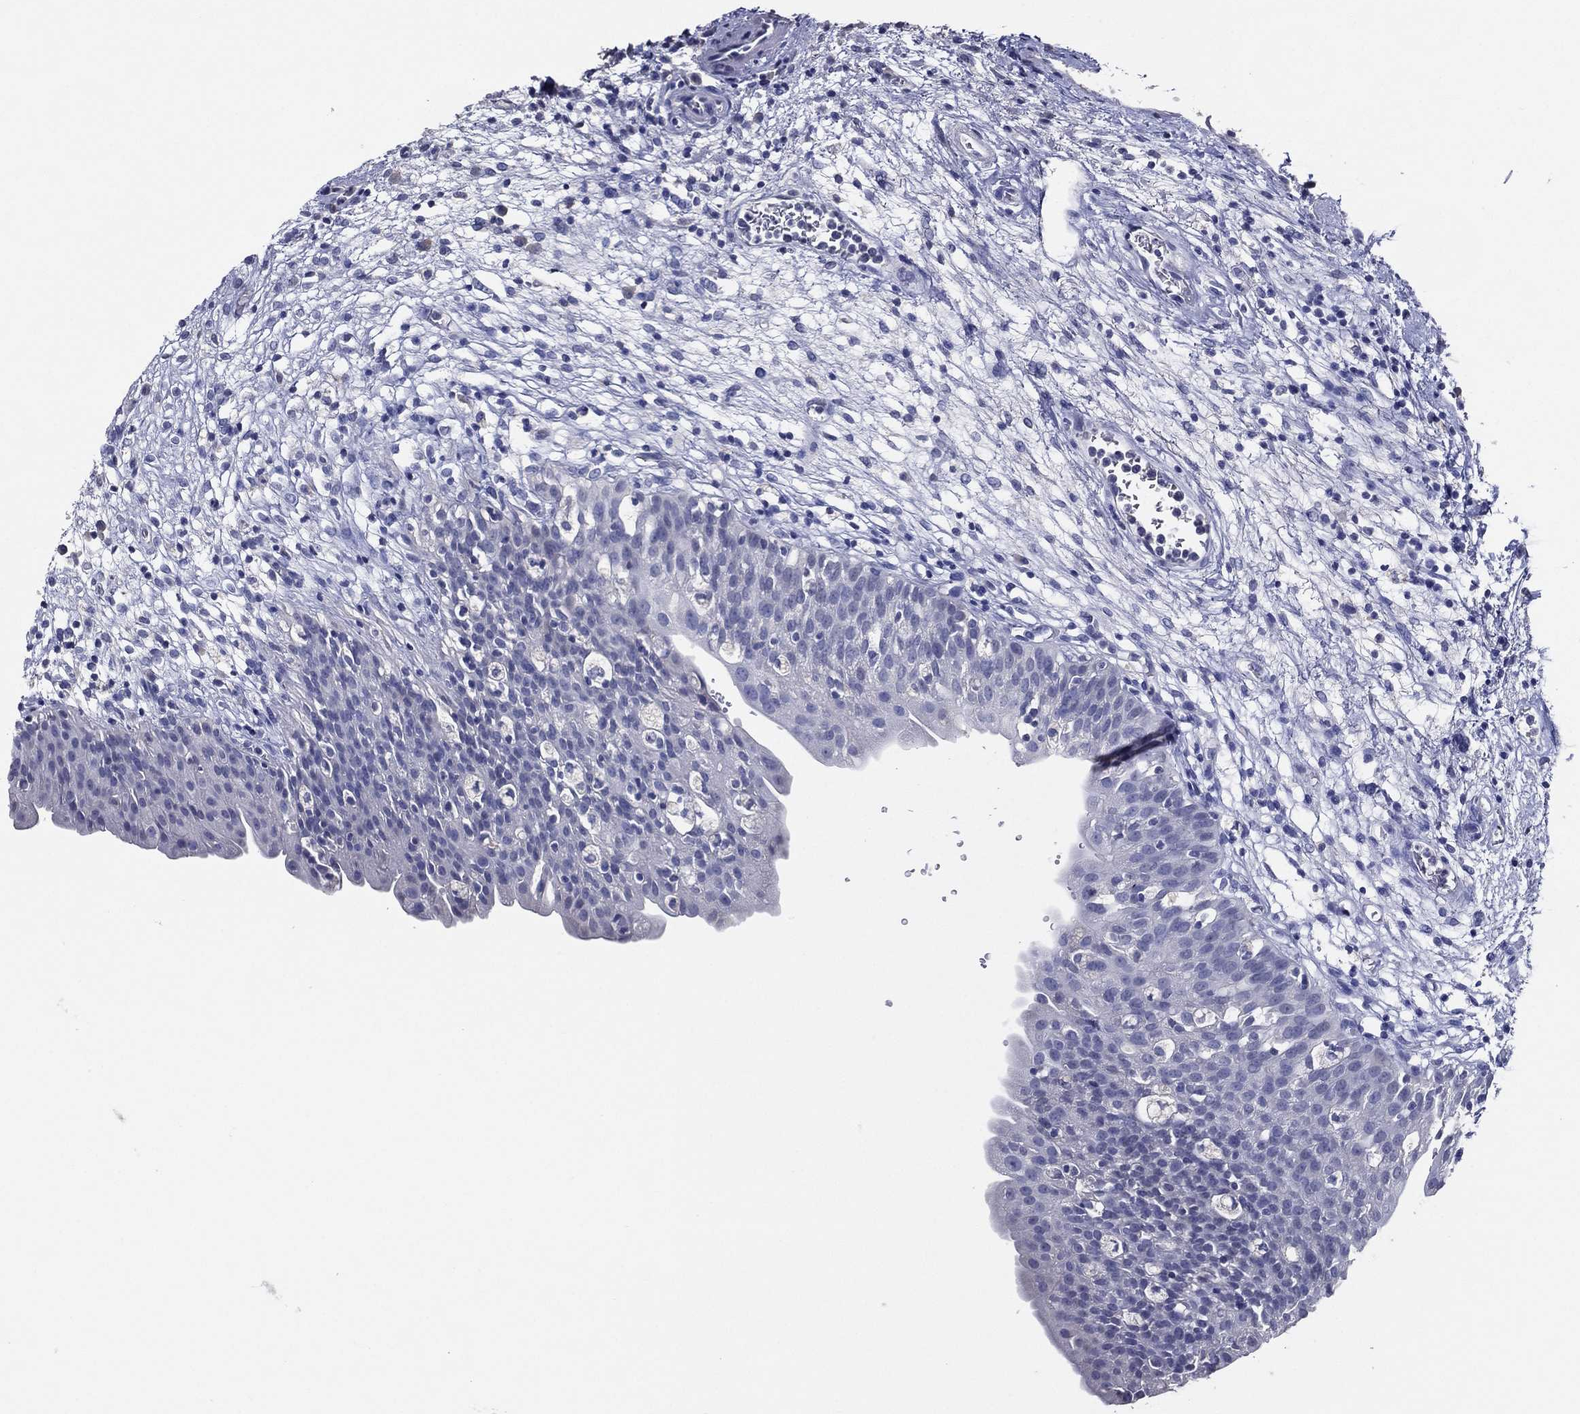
{"staining": {"intensity": "negative", "quantity": "none", "location": "none"}, "tissue": "urinary bladder", "cell_type": "Urothelial cells", "image_type": "normal", "snomed": [{"axis": "morphology", "description": "Normal tissue, NOS"}, {"axis": "topography", "description": "Urinary bladder"}], "caption": "Immunohistochemical staining of unremarkable urinary bladder displays no significant staining in urothelial cells. (DAB IHC, high magnification).", "gene": "TFAP2A", "patient": {"sex": "male", "age": 76}}